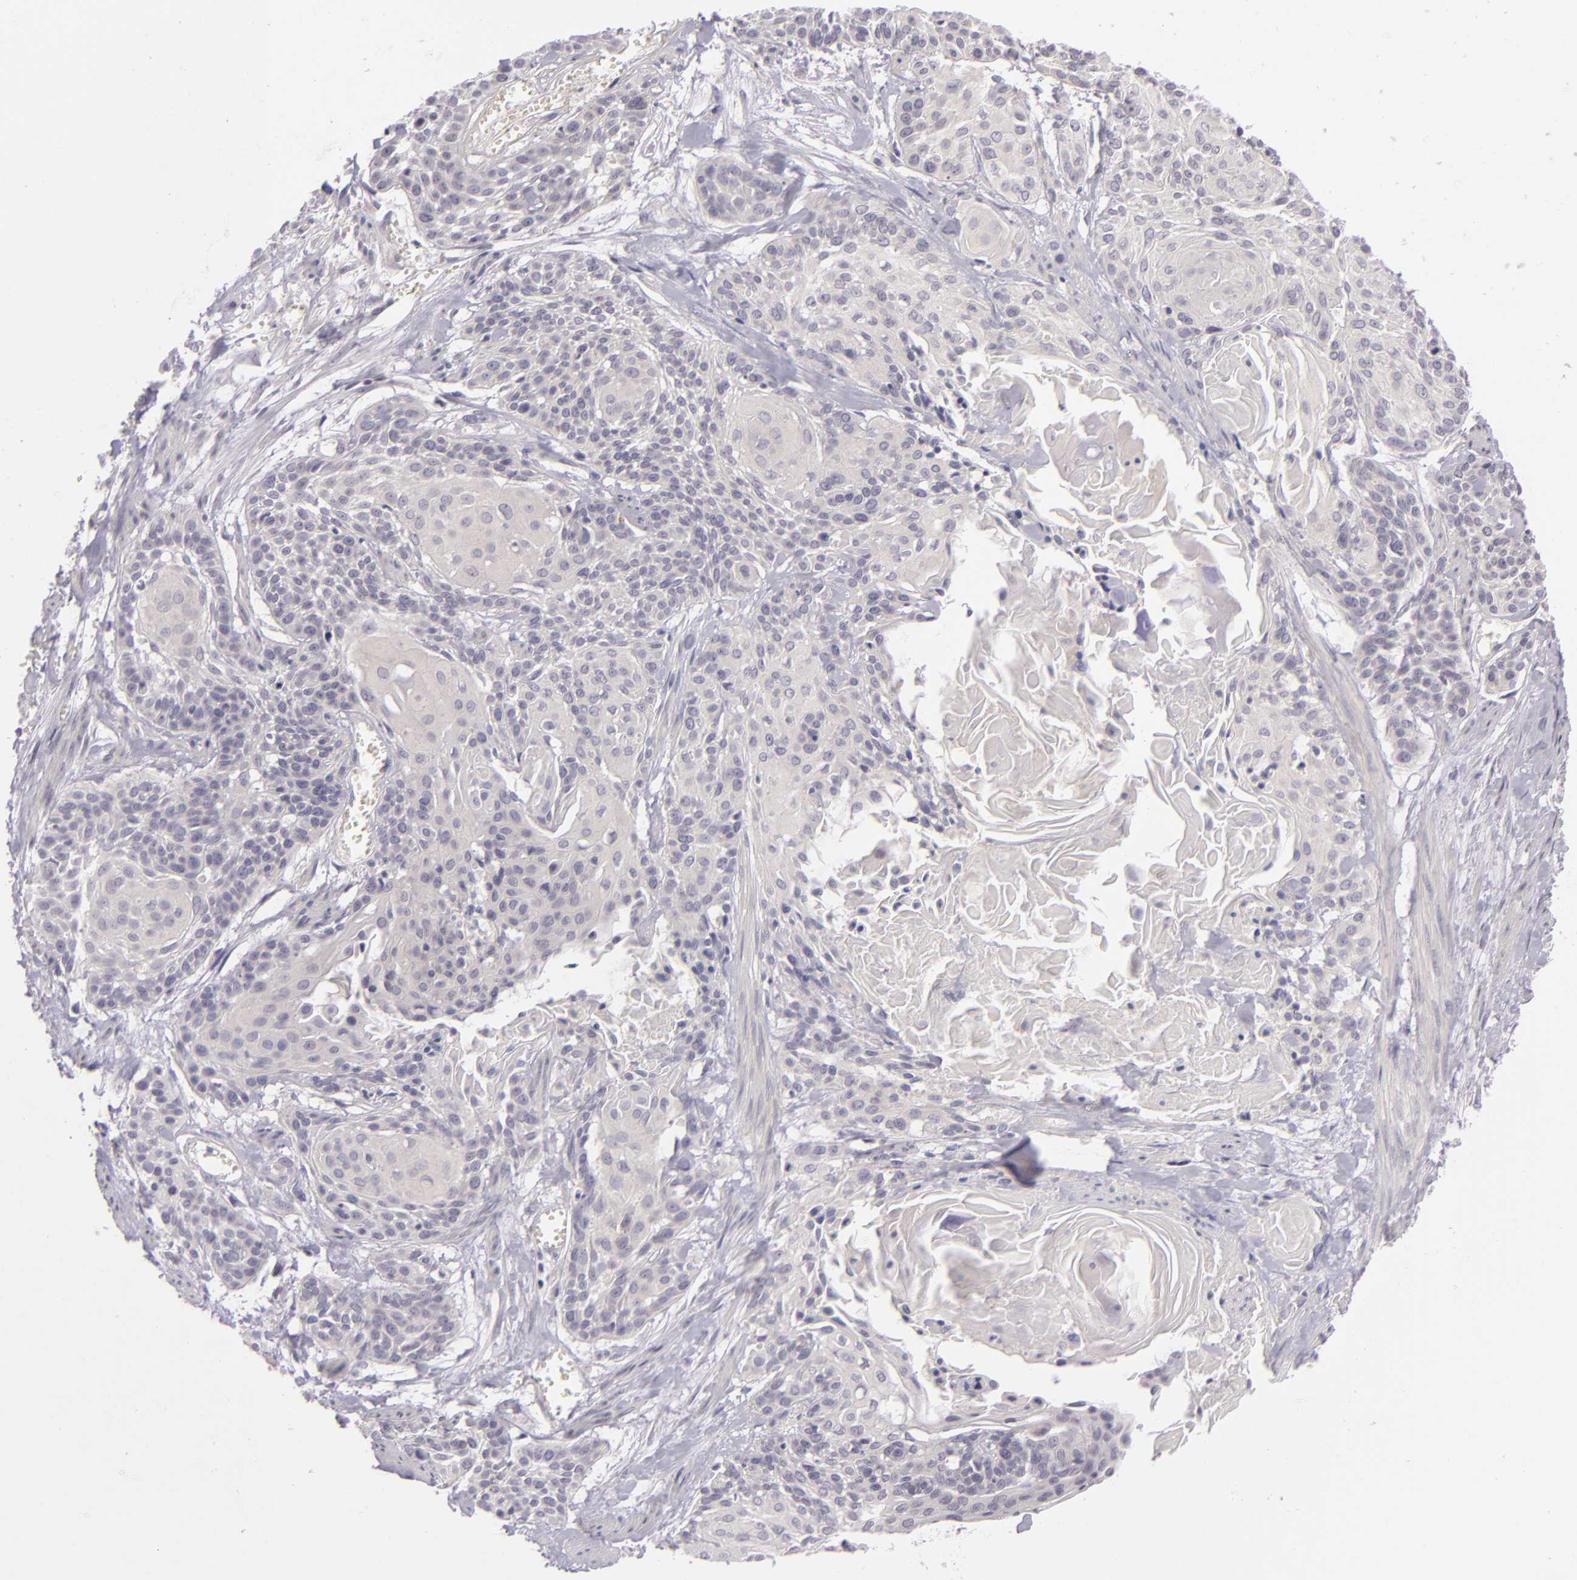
{"staining": {"intensity": "negative", "quantity": "none", "location": "none"}, "tissue": "cervical cancer", "cell_type": "Tumor cells", "image_type": "cancer", "snomed": [{"axis": "morphology", "description": "Squamous cell carcinoma, NOS"}, {"axis": "topography", "description": "Cervix"}], "caption": "Cervical cancer was stained to show a protein in brown. There is no significant expression in tumor cells.", "gene": "DAG1", "patient": {"sex": "female", "age": 57}}